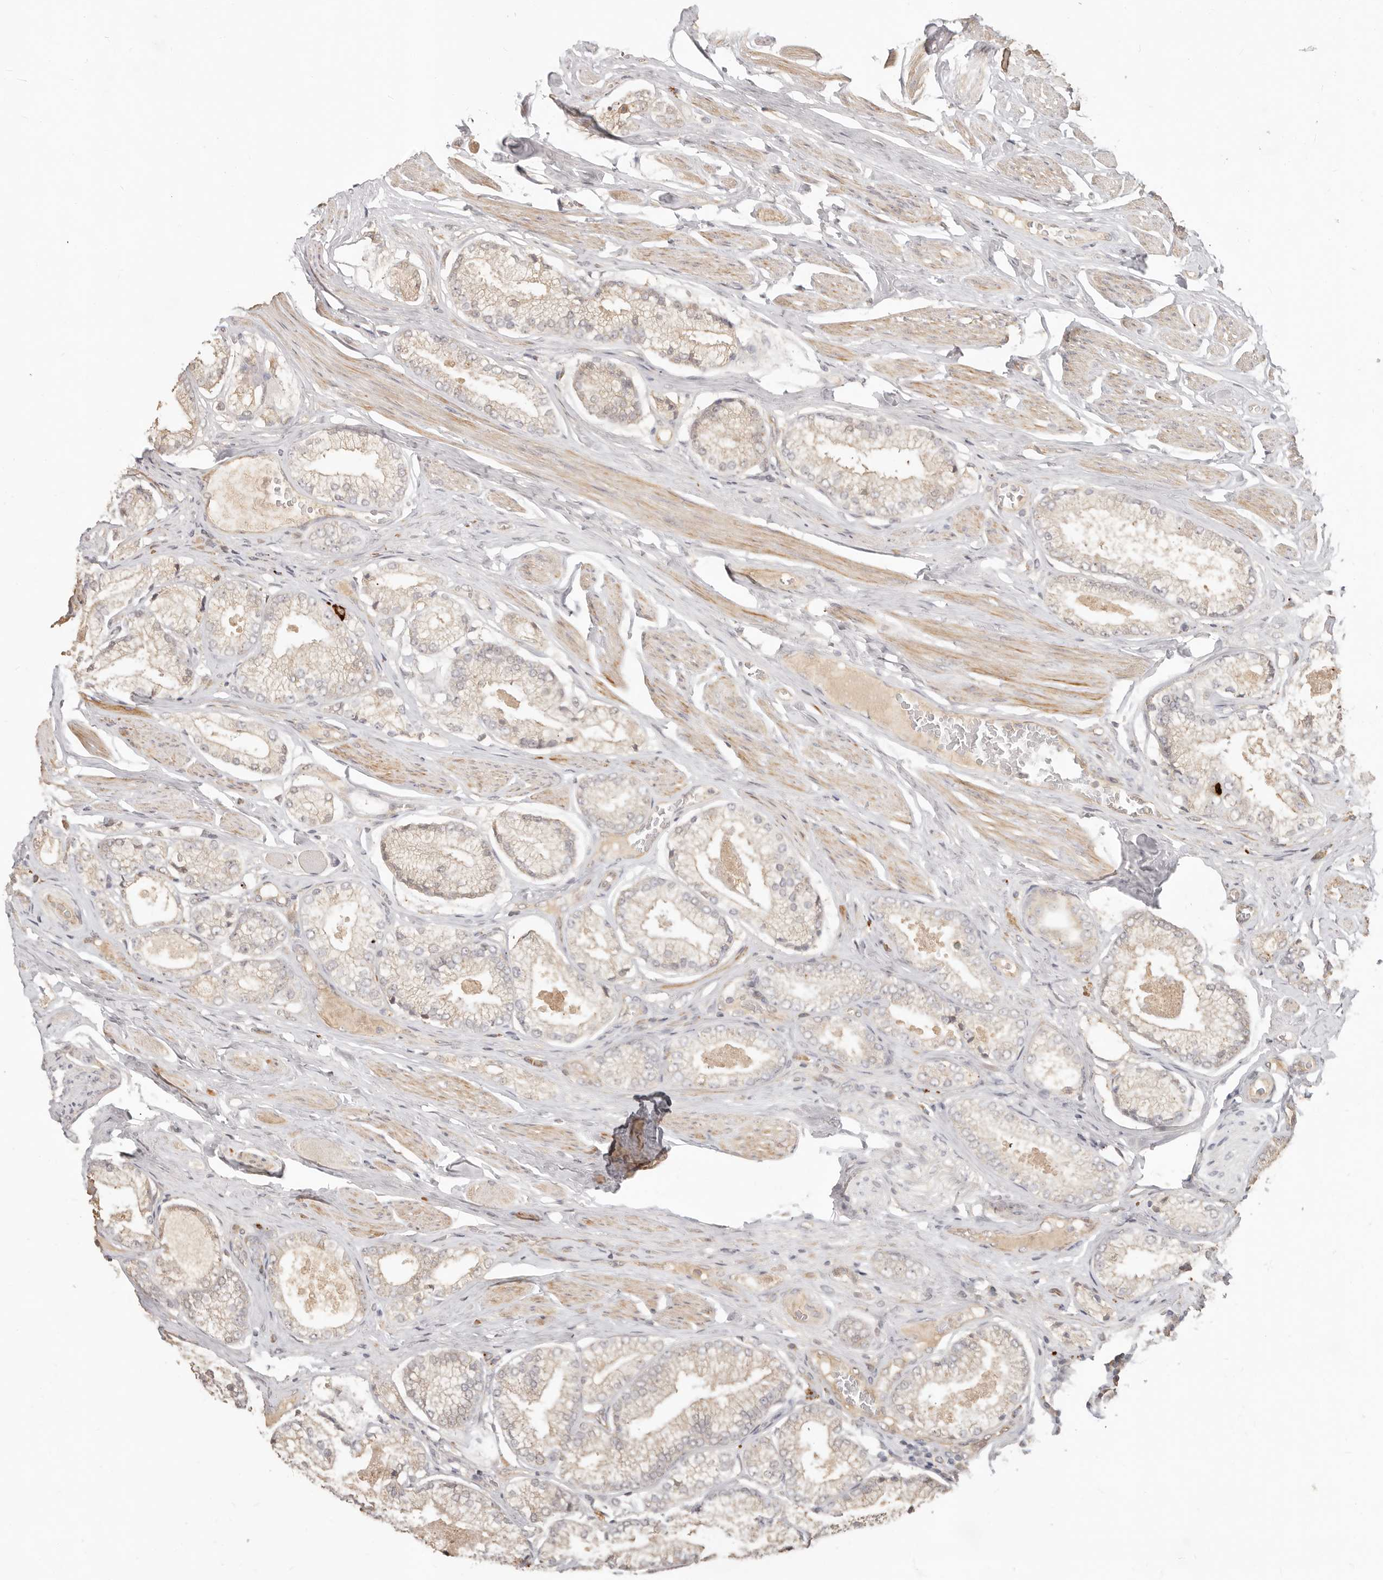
{"staining": {"intensity": "weak", "quantity": "25%-75%", "location": "cytoplasmic/membranous"}, "tissue": "prostate cancer", "cell_type": "Tumor cells", "image_type": "cancer", "snomed": [{"axis": "morphology", "description": "Adenocarcinoma, Low grade"}, {"axis": "topography", "description": "Prostate"}], "caption": "Prostate low-grade adenocarcinoma was stained to show a protein in brown. There is low levels of weak cytoplasmic/membranous staining in approximately 25%-75% of tumor cells.", "gene": "MTFR2", "patient": {"sex": "male", "age": 71}}